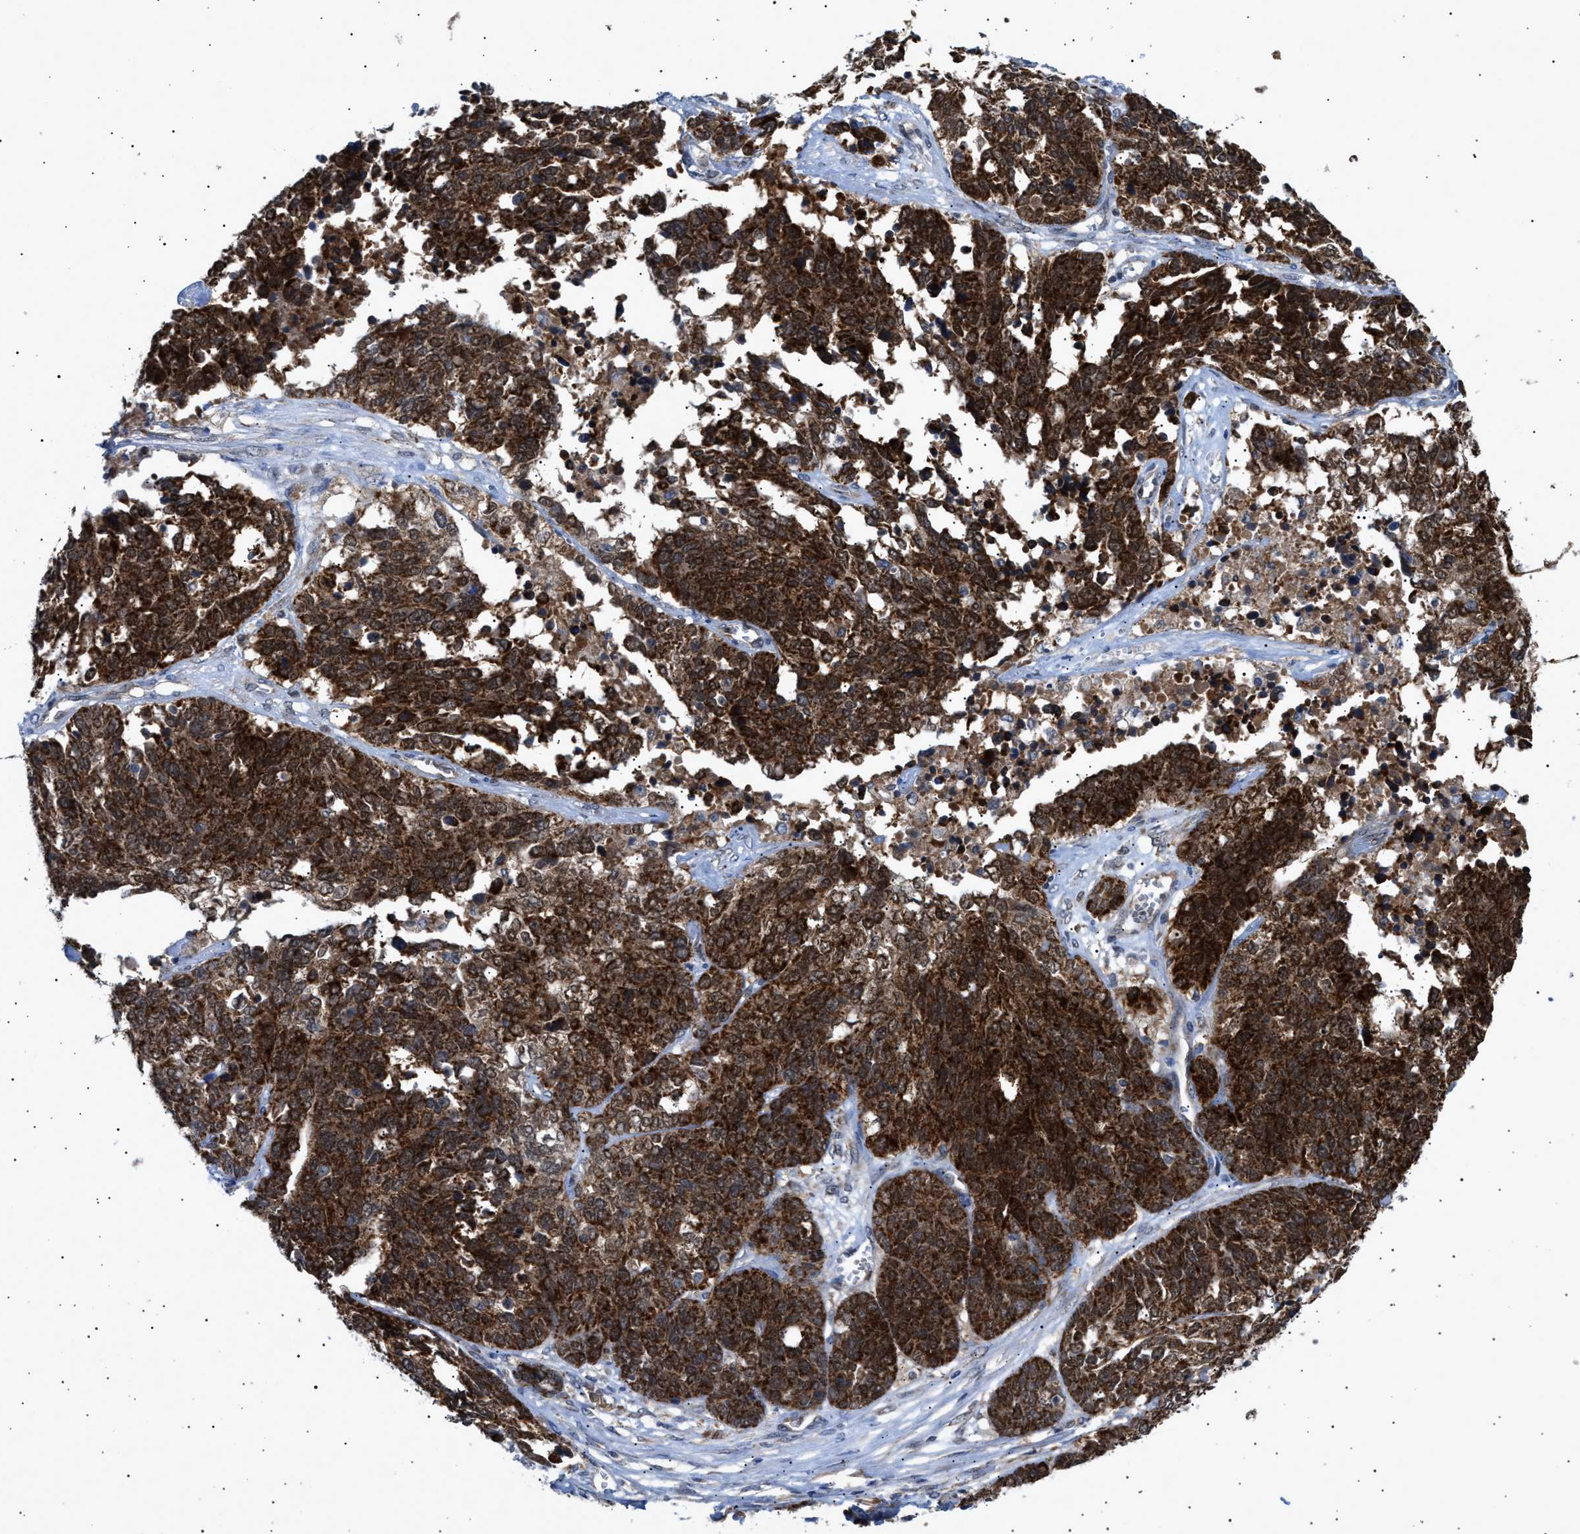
{"staining": {"intensity": "strong", "quantity": ">75%", "location": "cytoplasmic/membranous"}, "tissue": "ovarian cancer", "cell_type": "Tumor cells", "image_type": "cancer", "snomed": [{"axis": "morphology", "description": "Cystadenocarcinoma, serous, NOS"}, {"axis": "topography", "description": "Ovary"}], "caption": "Protein staining shows strong cytoplasmic/membranous staining in approximately >75% of tumor cells in ovarian cancer.", "gene": "SIRT5", "patient": {"sex": "female", "age": 44}}